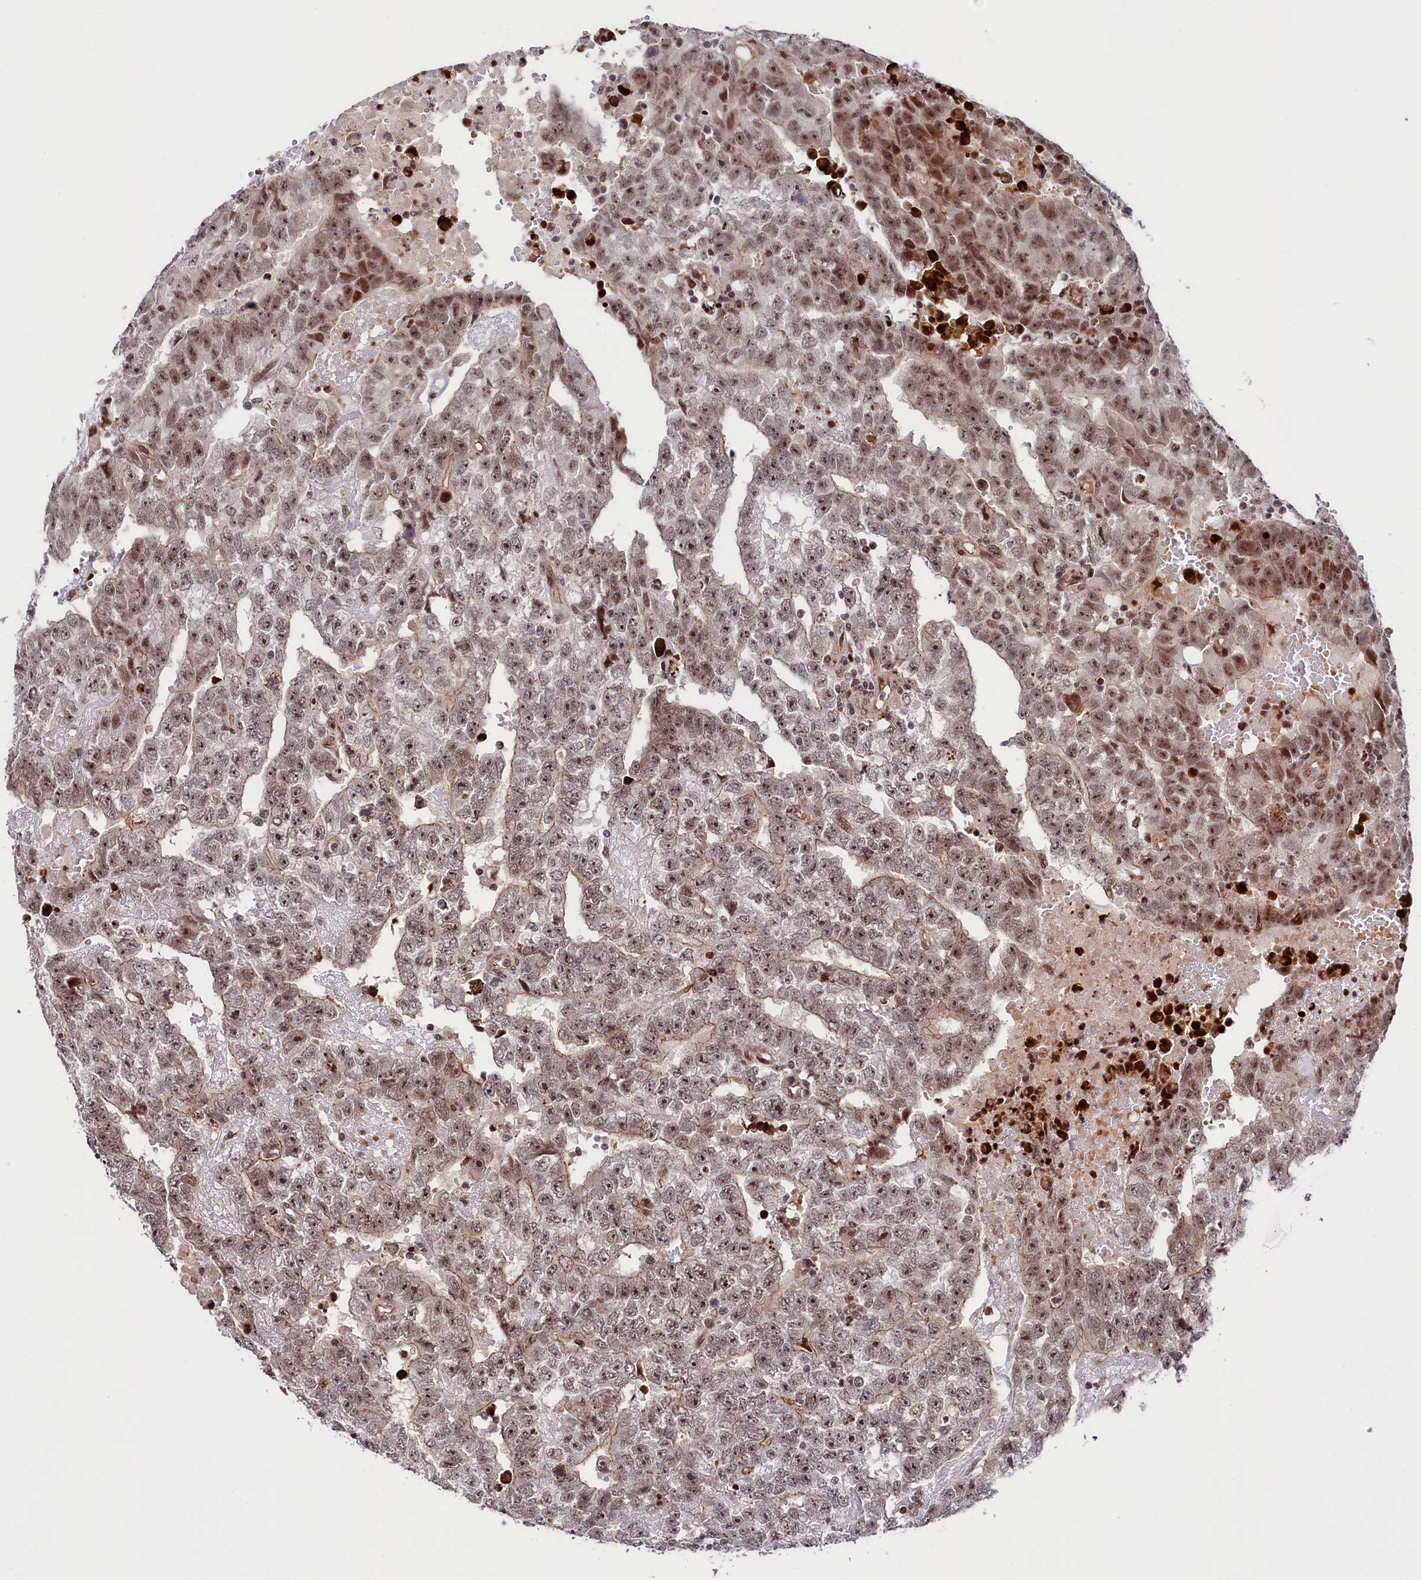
{"staining": {"intensity": "moderate", "quantity": ">75%", "location": "nuclear"}, "tissue": "testis cancer", "cell_type": "Tumor cells", "image_type": "cancer", "snomed": [{"axis": "morphology", "description": "Carcinoma, Embryonal, NOS"}, {"axis": "topography", "description": "Testis"}], "caption": "Protein analysis of embryonal carcinoma (testis) tissue reveals moderate nuclear positivity in about >75% of tumor cells. The staining is performed using DAB (3,3'-diaminobenzidine) brown chromogen to label protein expression. The nuclei are counter-stained blue using hematoxylin.", "gene": "LEO1", "patient": {"sex": "male", "age": 25}}